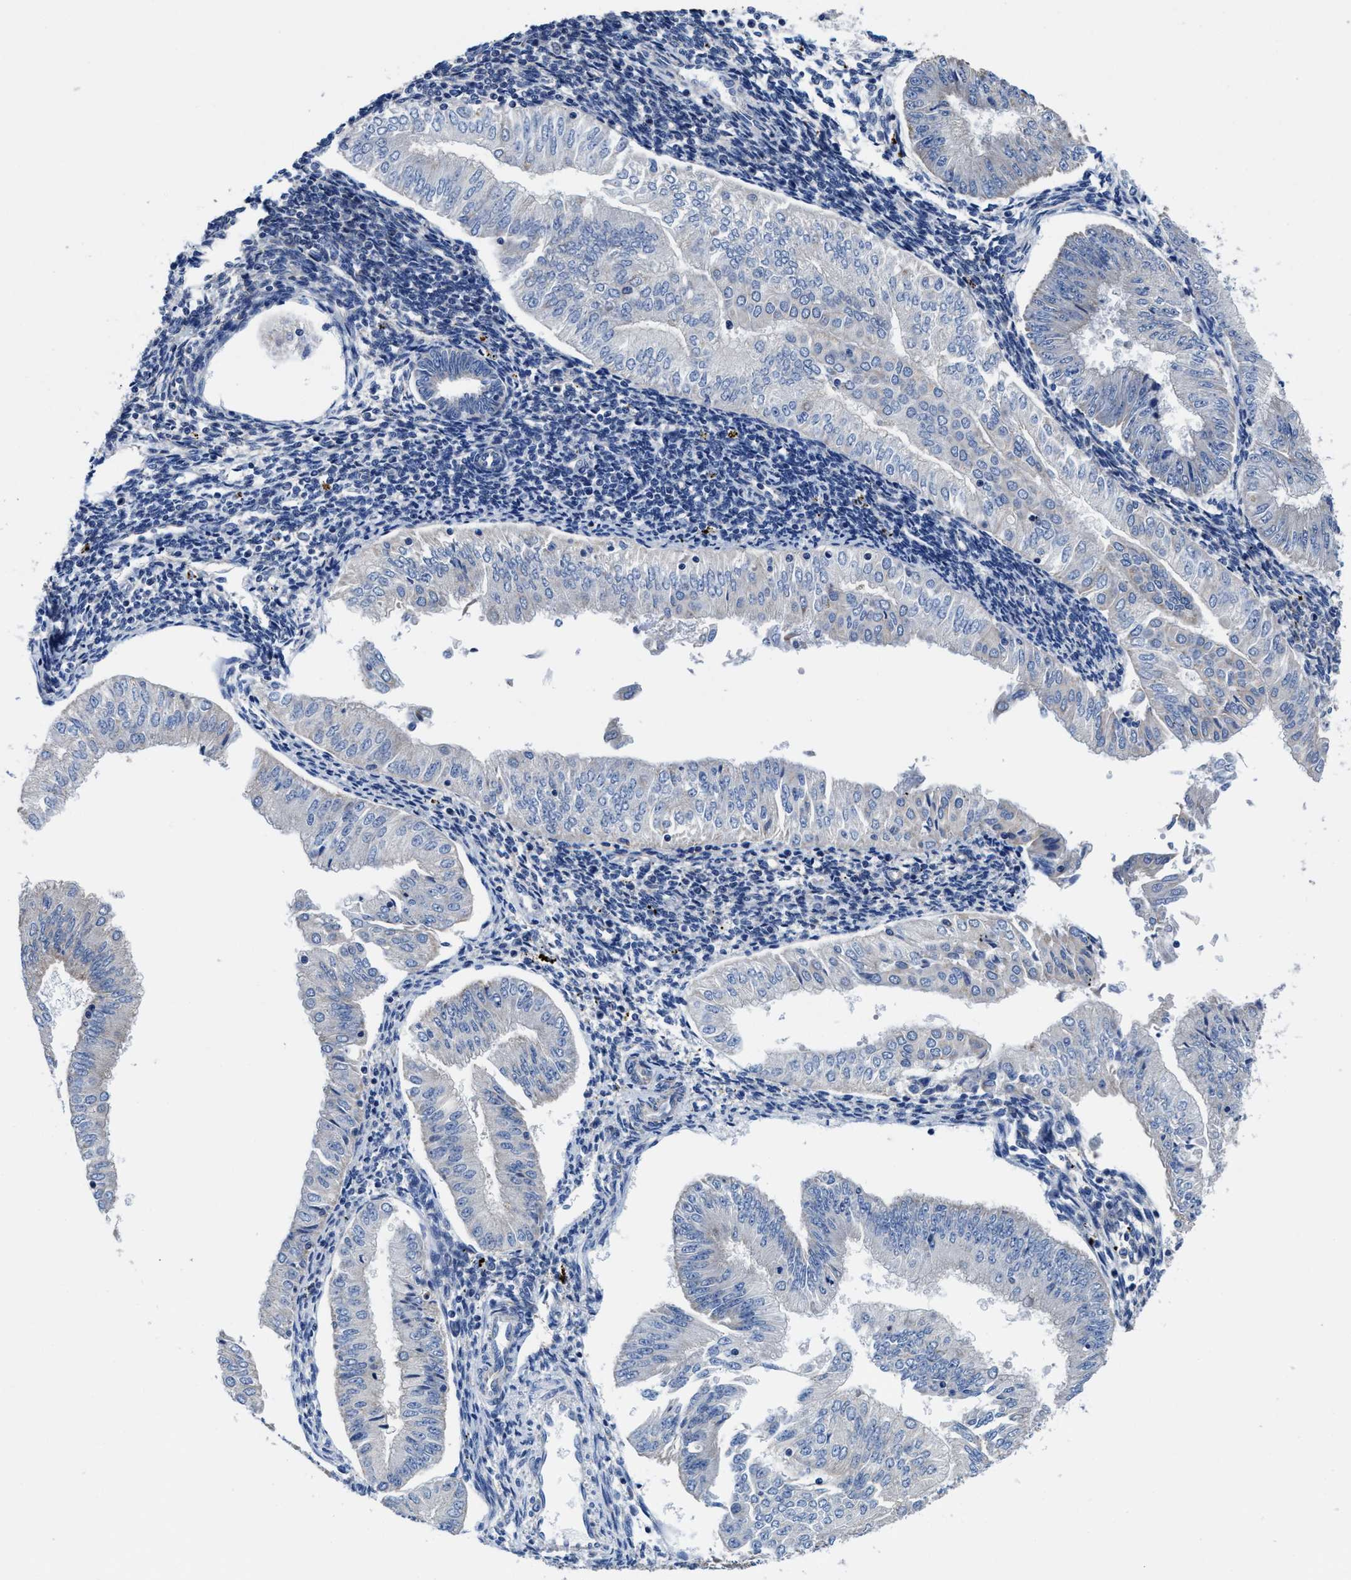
{"staining": {"intensity": "negative", "quantity": "none", "location": "none"}, "tissue": "endometrial cancer", "cell_type": "Tumor cells", "image_type": "cancer", "snomed": [{"axis": "morphology", "description": "Normal tissue, NOS"}, {"axis": "morphology", "description": "Adenocarcinoma, NOS"}, {"axis": "topography", "description": "Endometrium"}], "caption": "There is no significant staining in tumor cells of endometrial cancer (adenocarcinoma).", "gene": "TMEM30A", "patient": {"sex": "female", "age": 53}}